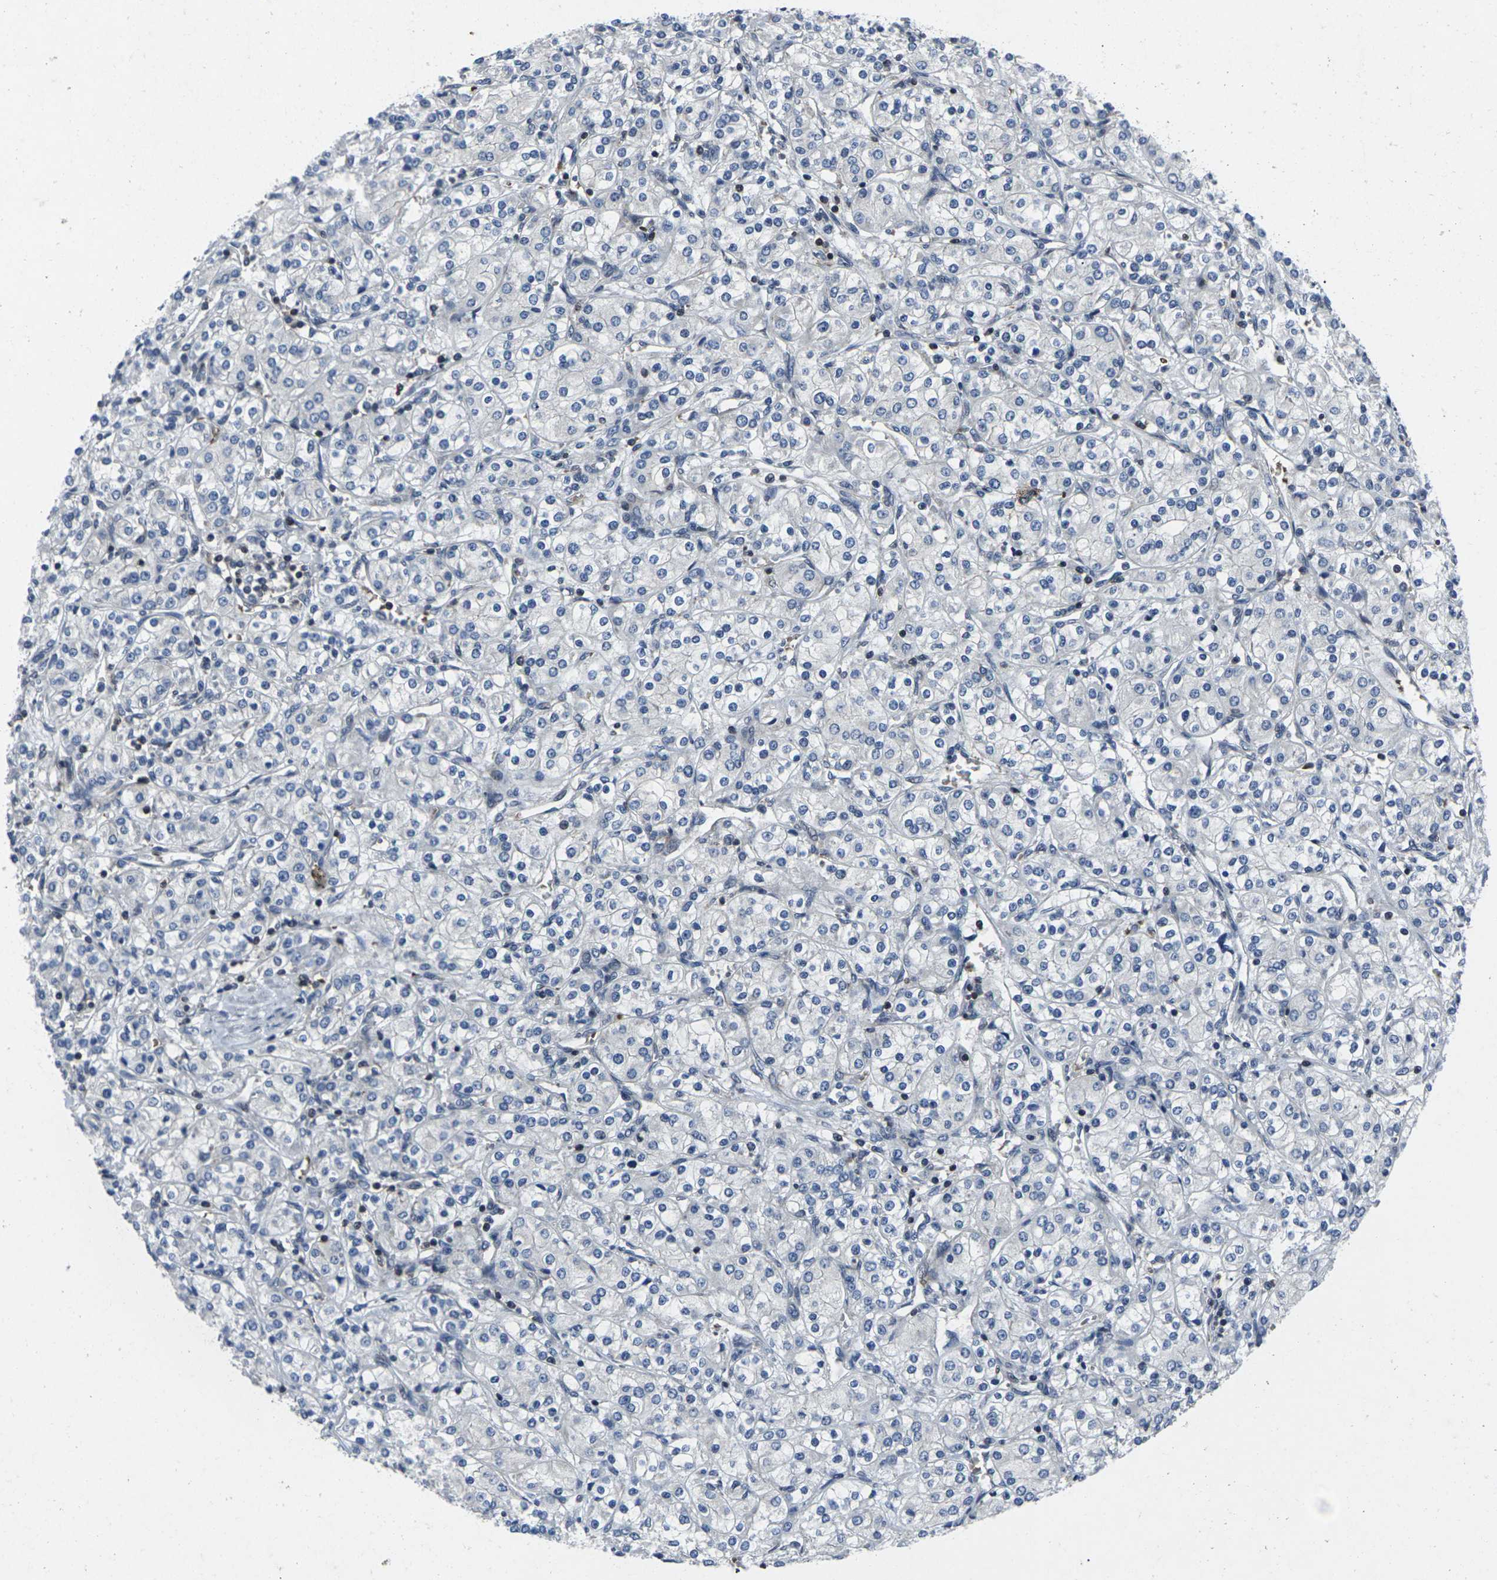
{"staining": {"intensity": "negative", "quantity": "none", "location": "none"}, "tissue": "renal cancer", "cell_type": "Tumor cells", "image_type": "cancer", "snomed": [{"axis": "morphology", "description": "Adenocarcinoma, NOS"}, {"axis": "topography", "description": "Kidney"}], "caption": "The histopathology image reveals no significant expression in tumor cells of renal adenocarcinoma.", "gene": "STAT4", "patient": {"sex": "male", "age": 77}}